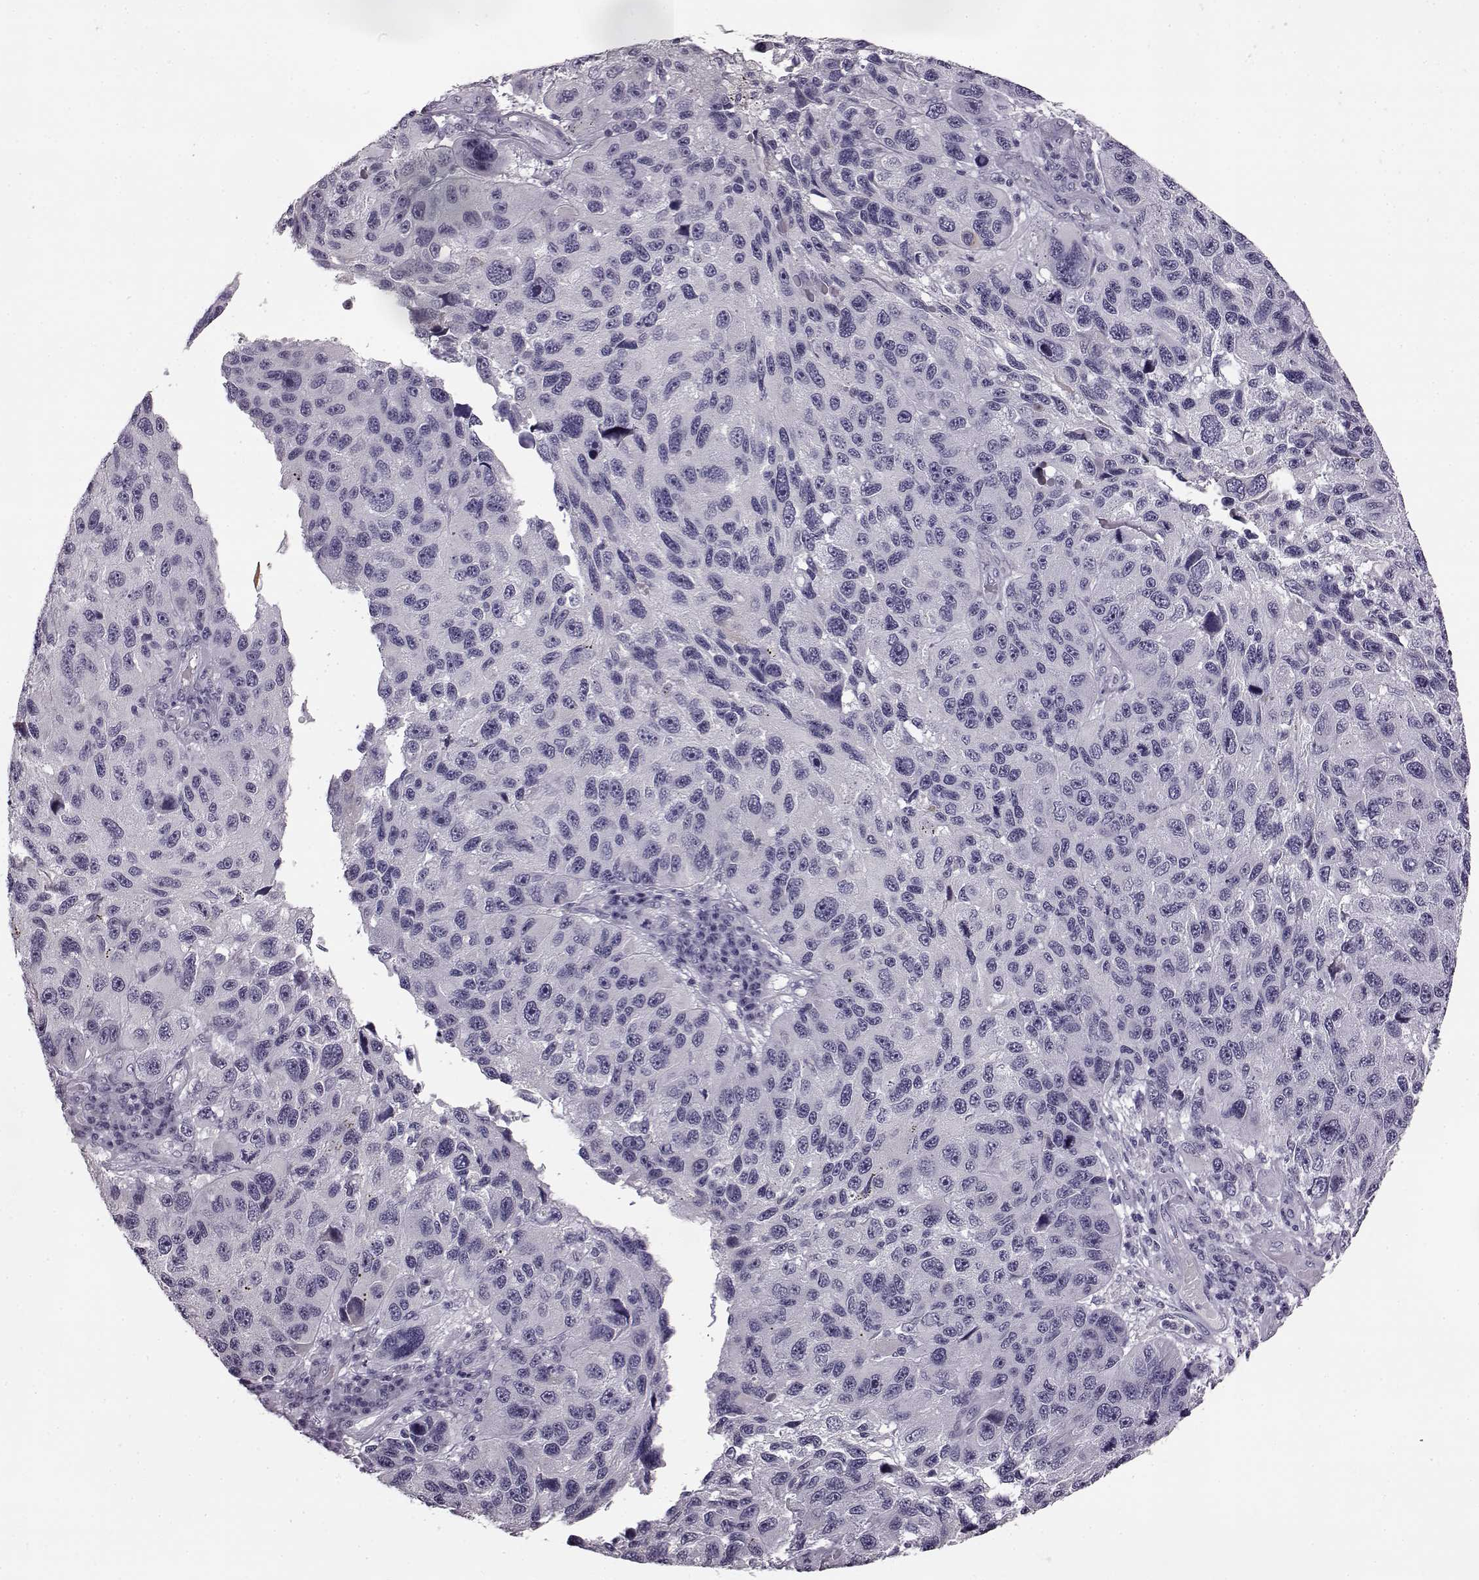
{"staining": {"intensity": "negative", "quantity": "none", "location": "none"}, "tissue": "melanoma", "cell_type": "Tumor cells", "image_type": "cancer", "snomed": [{"axis": "morphology", "description": "Malignant melanoma, NOS"}, {"axis": "topography", "description": "Skin"}], "caption": "Immunohistochemistry (IHC) of melanoma demonstrates no expression in tumor cells.", "gene": "ODAD4", "patient": {"sex": "male", "age": 53}}